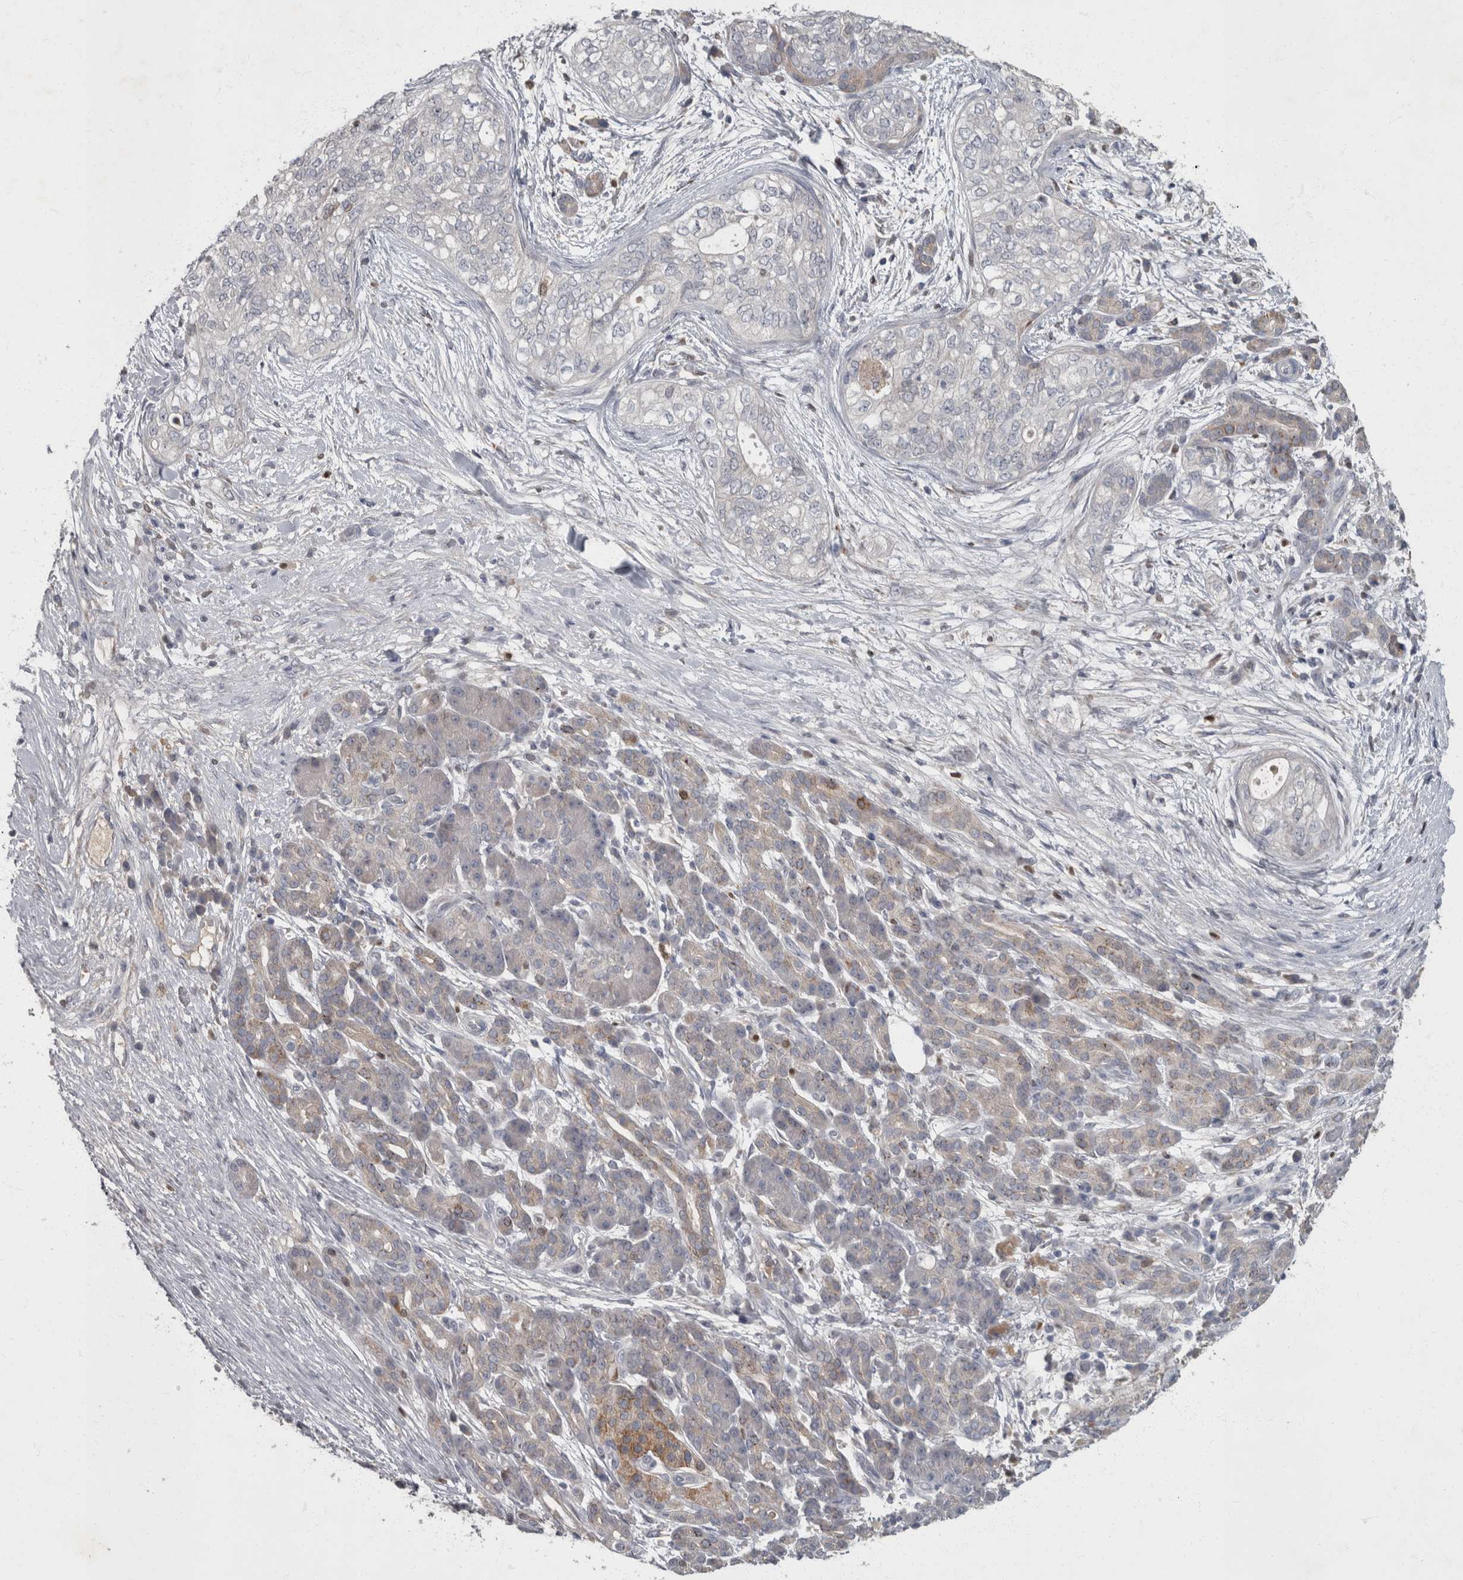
{"staining": {"intensity": "negative", "quantity": "none", "location": "none"}, "tissue": "pancreatic cancer", "cell_type": "Tumor cells", "image_type": "cancer", "snomed": [{"axis": "morphology", "description": "Adenocarcinoma, NOS"}, {"axis": "topography", "description": "Pancreas"}], "caption": "This is an immunohistochemistry (IHC) histopathology image of adenocarcinoma (pancreatic). There is no positivity in tumor cells.", "gene": "PPP1R3C", "patient": {"sex": "male", "age": 72}}